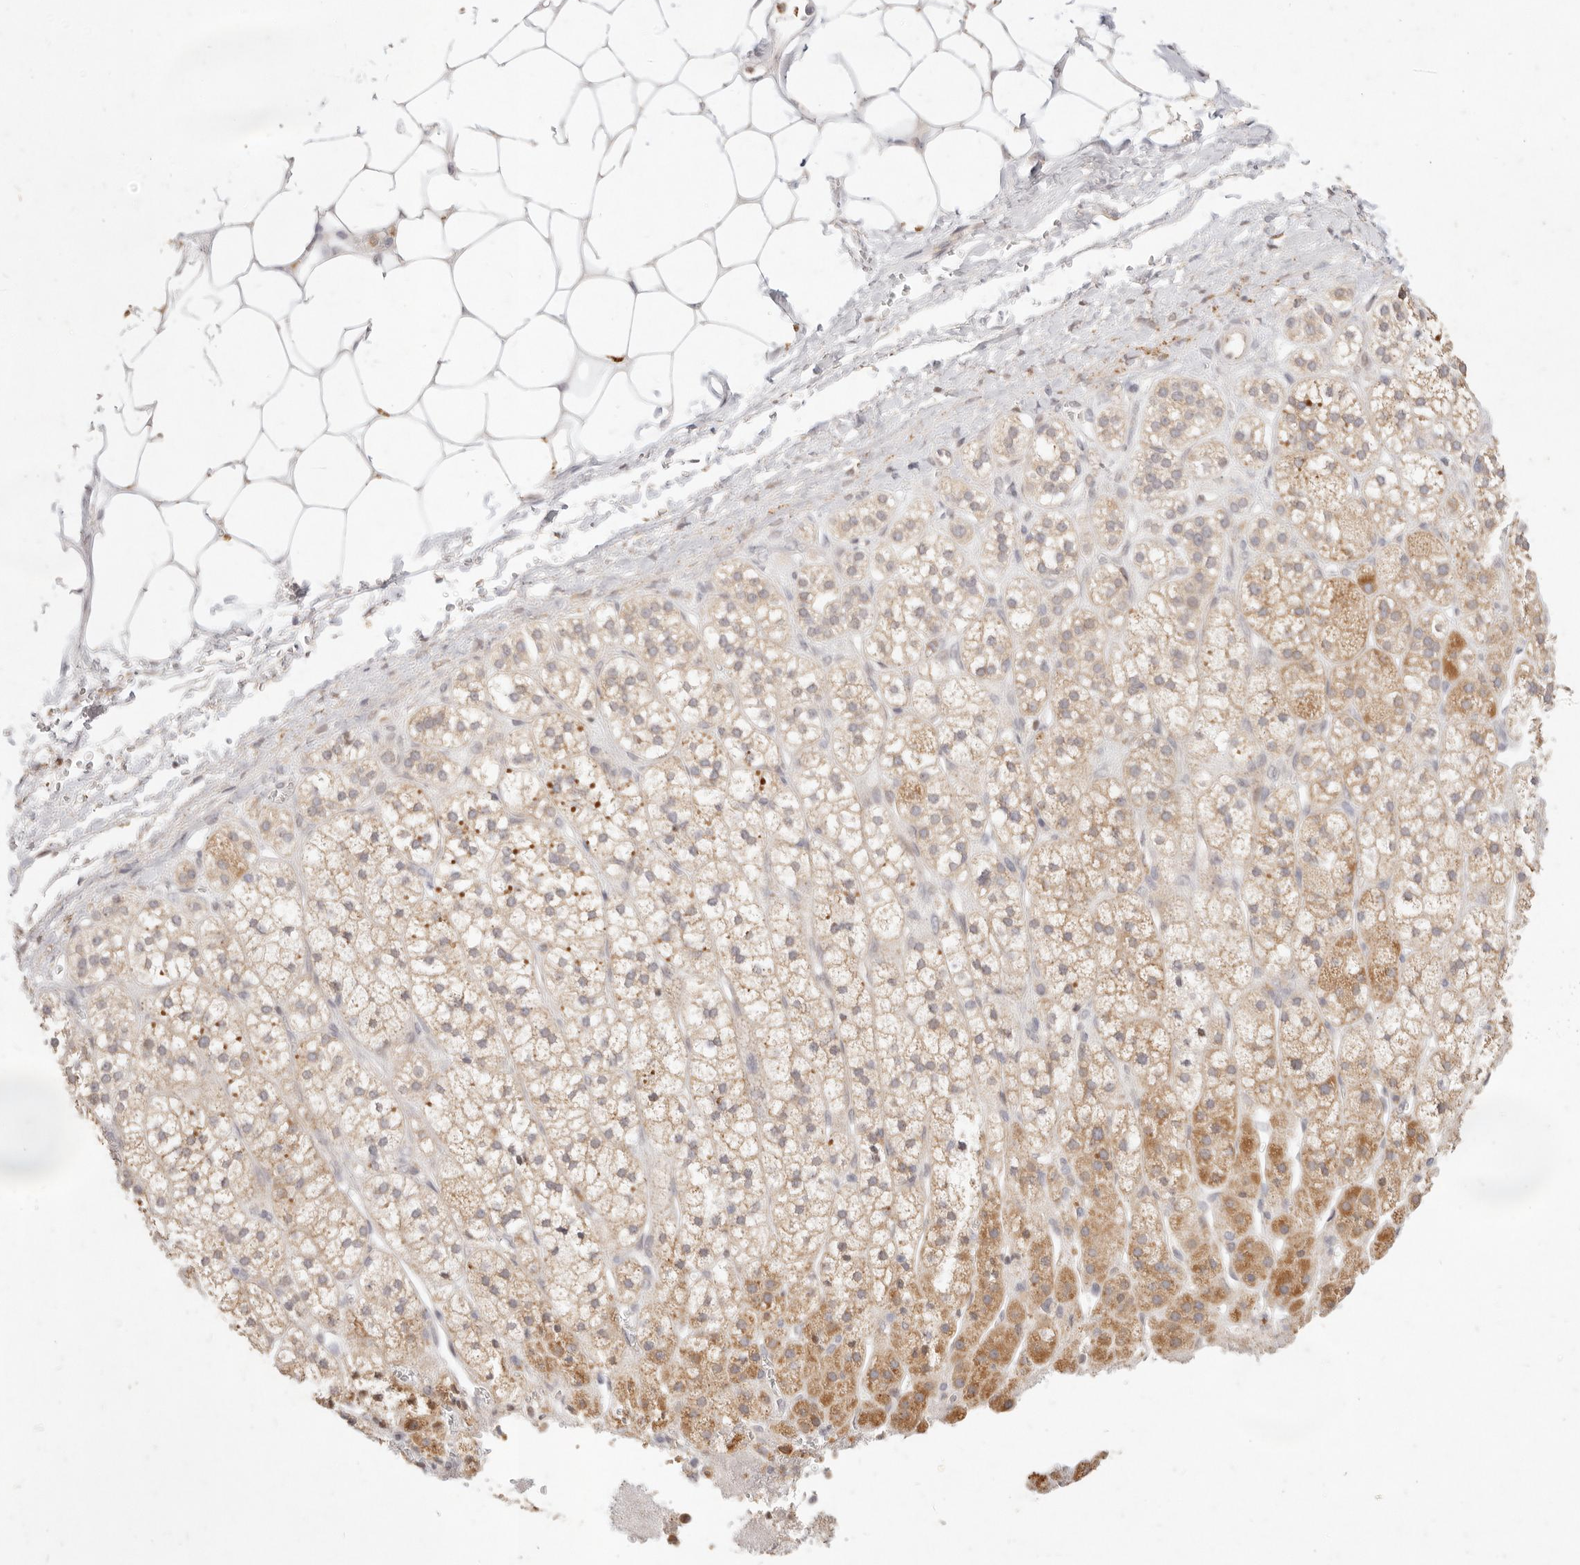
{"staining": {"intensity": "moderate", "quantity": ">75%", "location": "cytoplasmic/membranous"}, "tissue": "adrenal gland", "cell_type": "Glandular cells", "image_type": "normal", "snomed": [{"axis": "morphology", "description": "Normal tissue, NOS"}, {"axis": "topography", "description": "Adrenal gland"}], "caption": "This image exhibits immunohistochemistry staining of normal human adrenal gland, with medium moderate cytoplasmic/membranous positivity in about >75% of glandular cells.", "gene": "ASCL3", "patient": {"sex": "male", "age": 56}}